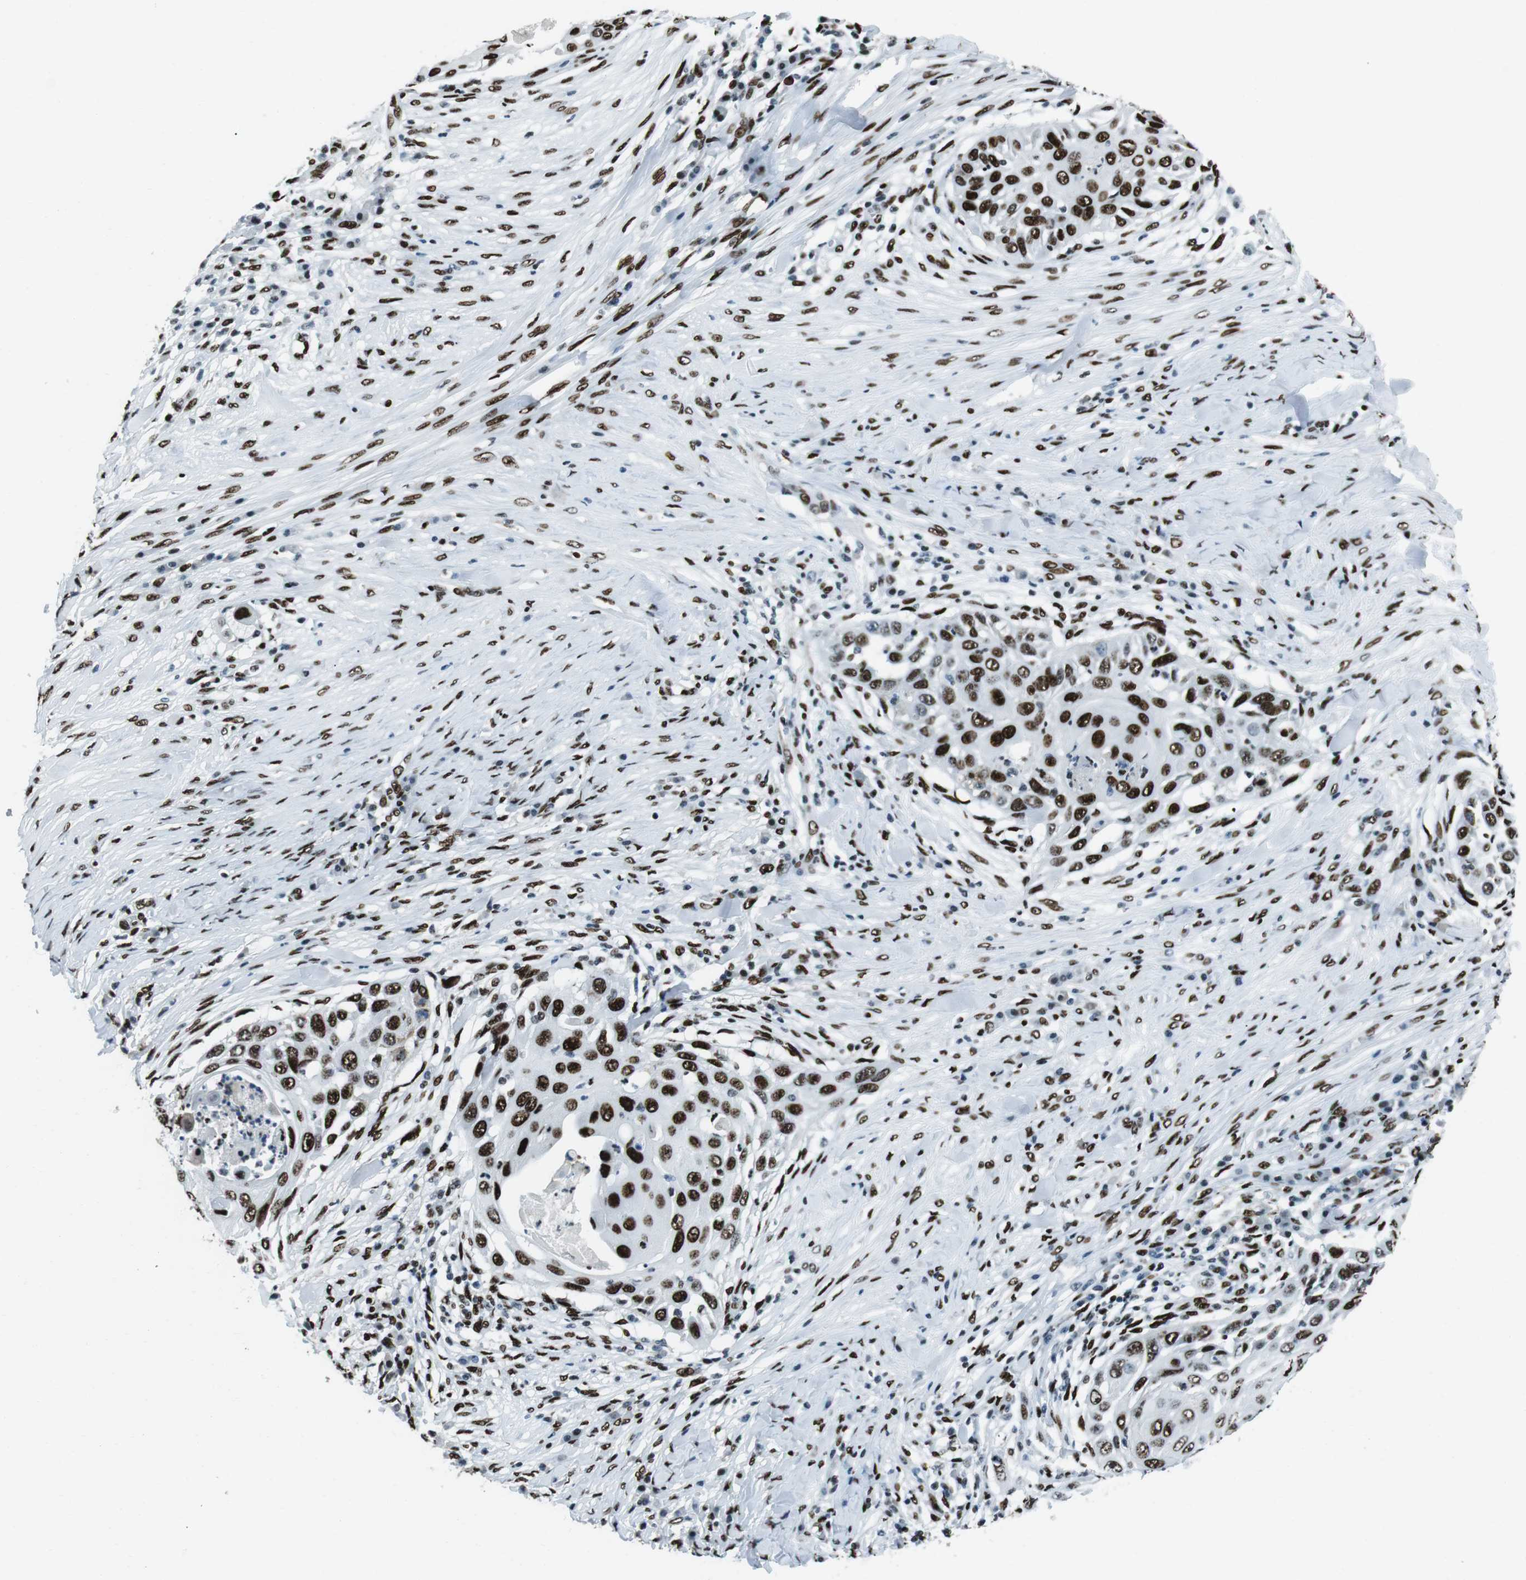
{"staining": {"intensity": "strong", "quantity": ">75%", "location": "nuclear"}, "tissue": "skin cancer", "cell_type": "Tumor cells", "image_type": "cancer", "snomed": [{"axis": "morphology", "description": "Squamous cell carcinoma, NOS"}, {"axis": "topography", "description": "Skin"}], "caption": "A brown stain shows strong nuclear expression of a protein in skin squamous cell carcinoma tumor cells. (Brightfield microscopy of DAB IHC at high magnification).", "gene": "PML", "patient": {"sex": "female", "age": 44}}